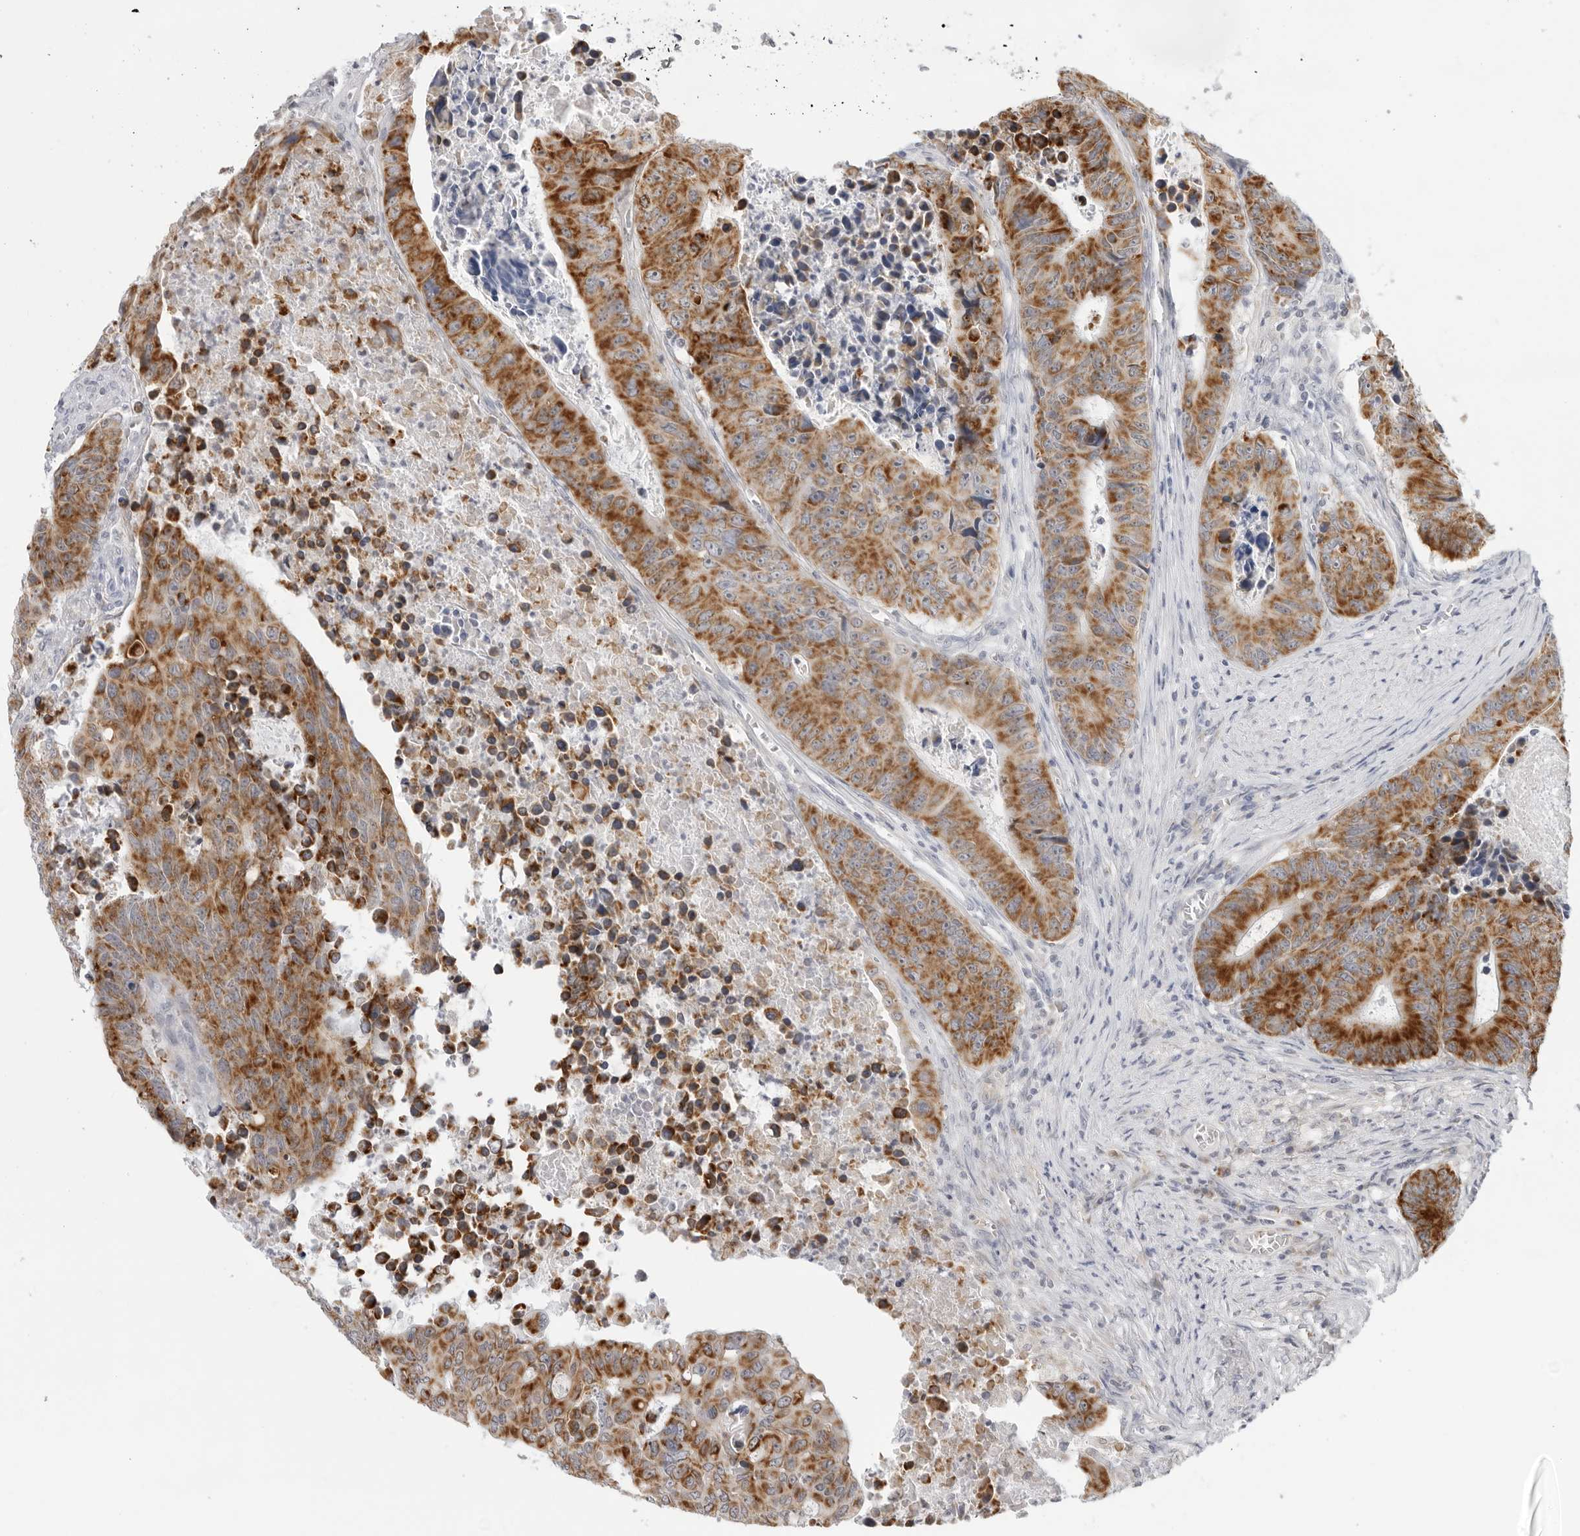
{"staining": {"intensity": "strong", "quantity": ">75%", "location": "cytoplasmic/membranous"}, "tissue": "colorectal cancer", "cell_type": "Tumor cells", "image_type": "cancer", "snomed": [{"axis": "morphology", "description": "Adenocarcinoma, NOS"}, {"axis": "topography", "description": "Colon"}], "caption": "Immunohistochemistry (IHC) of human colorectal adenocarcinoma shows high levels of strong cytoplasmic/membranous expression in approximately >75% of tumor cells.", "gene": "CIART", "patient": {"sex": "male", "age": 87}}